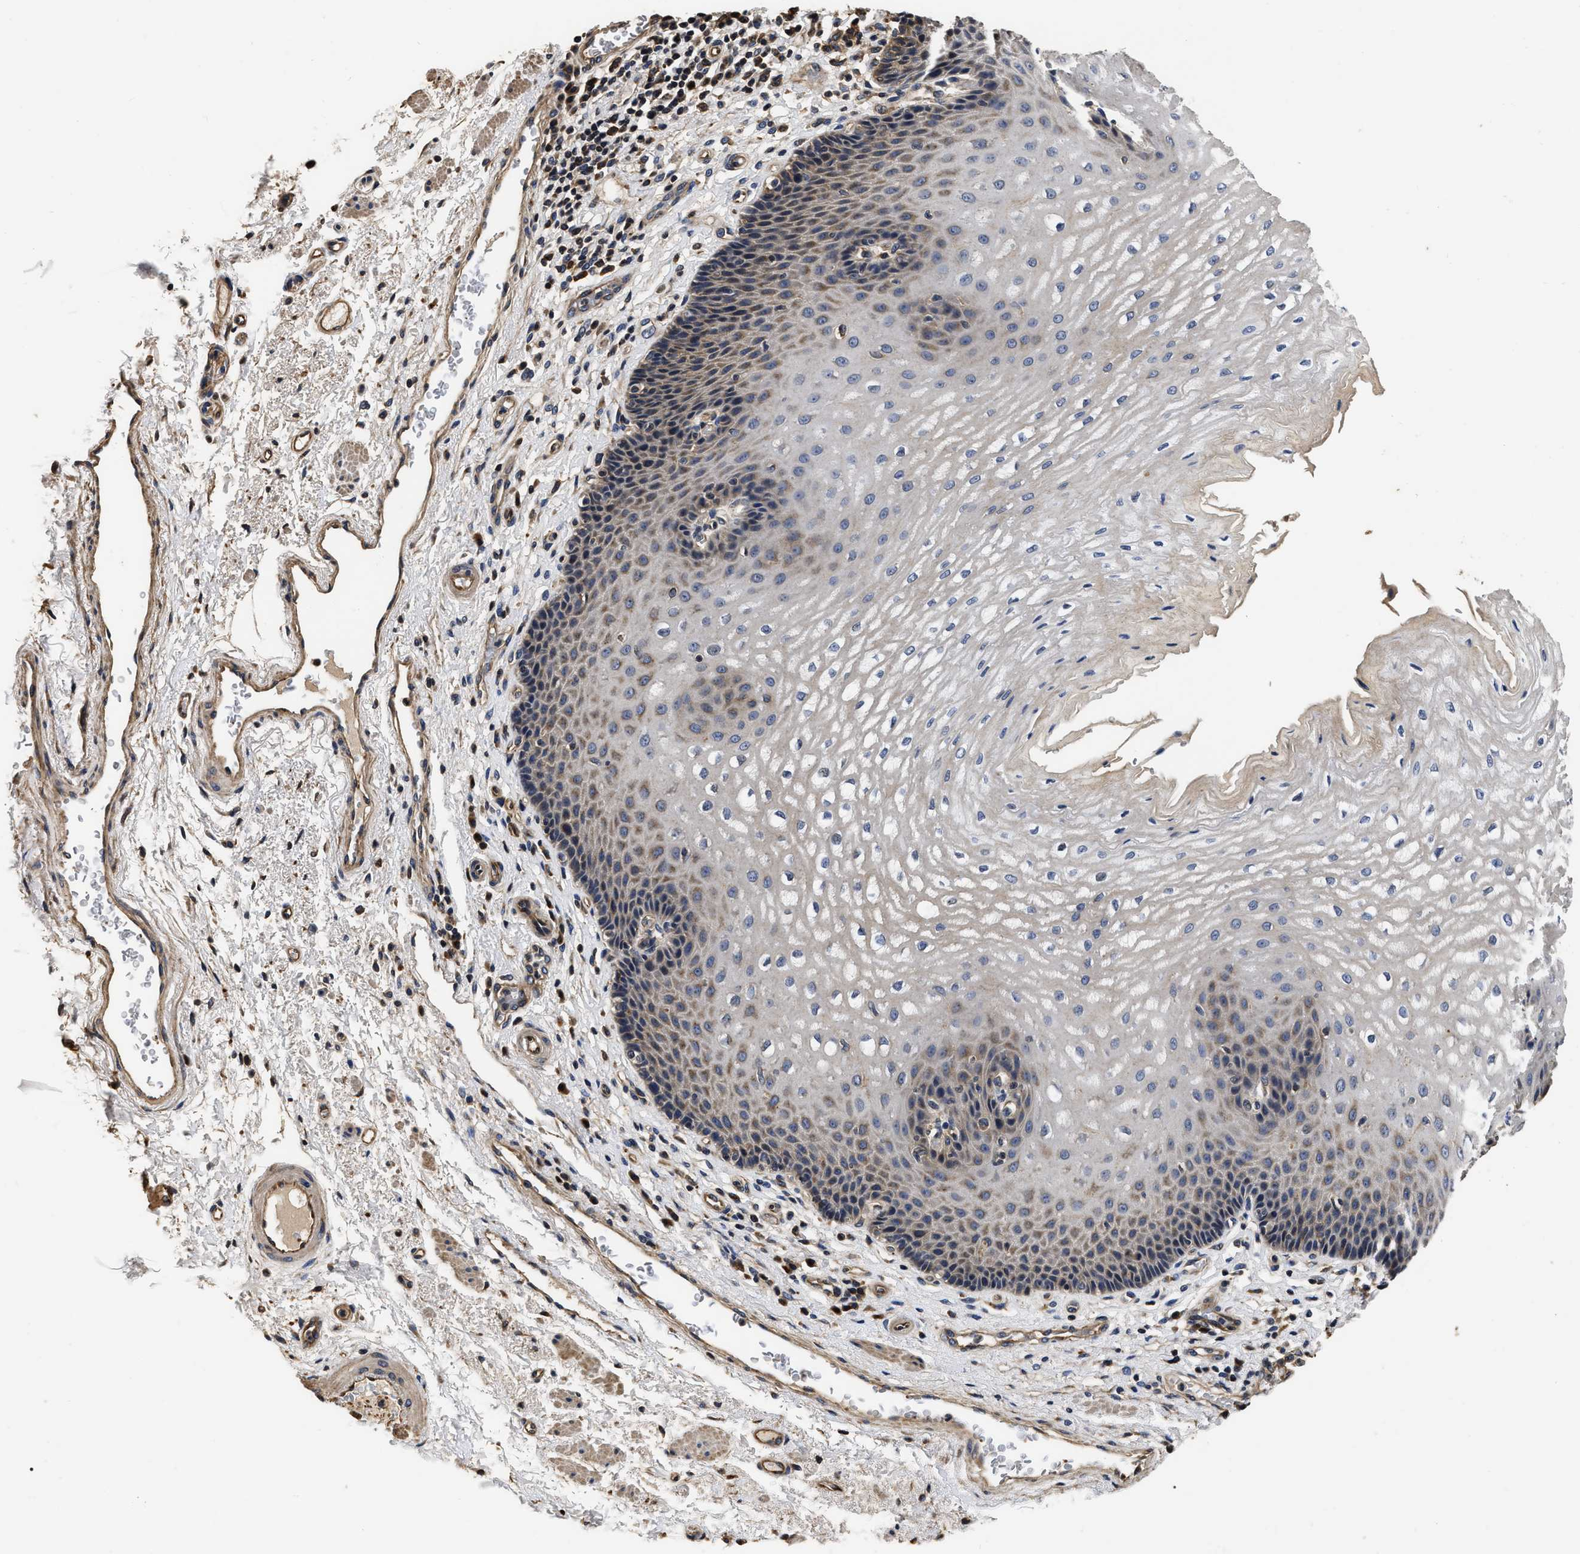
{"staining": {"intensity": "weak", "quantity": "25%-75%", "location": "cytoplasmic/membranous"}, "tissue": "esophagus", "cell_type": "Squamous epithelial cells", "image_type": "normal", "snomed": [{"axis": "morphology", "description": "Normal tissue, NOS"}, {"axis": "topography", "description": "Esophagus"}], "caption": "Immunohistochemical staining of normal esophagus shows weak cytoplasmic/membranous protein expression in about 25%-75% of squamous epithelial cells.", "gene": "ABCG8", "patient": {"sex": "male", "age": 54}}